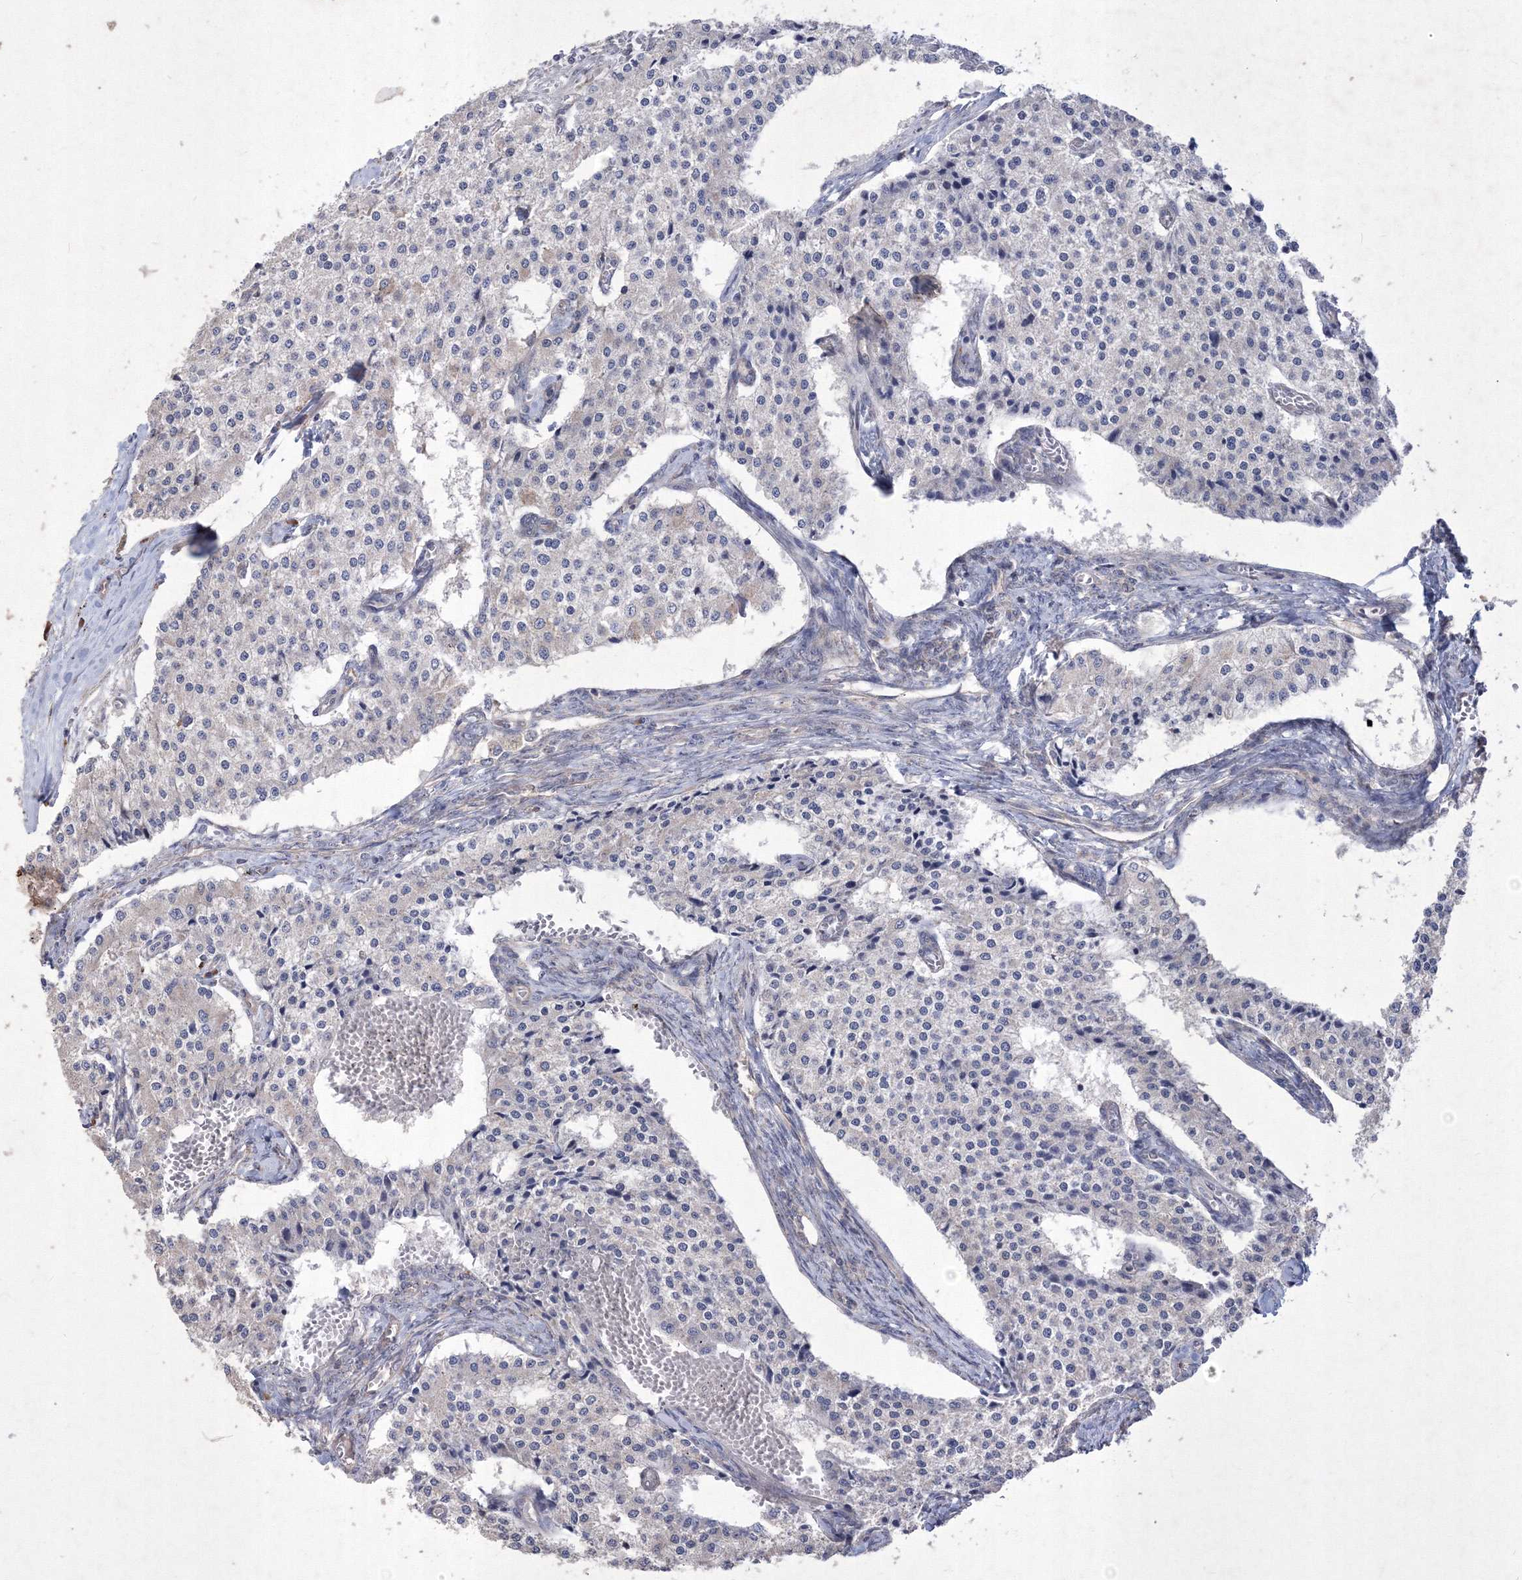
{"staining": {"intensity": "negative", "quantity": "none", "location": "none"}, "tissue": "carcinoid", "cell_type": "Tumor cells", "image_type": "cancer", "snomed": [{"axis": "morphology", "description": "Carcinoid, malignant, NOS"}, {"axis": "topography", "description": "Colon"}], "caption": "High power microscopy micrograph of an IHC micrograph of malignant carcinoid, revealing no significant staining in tumor cells.", "gene": "MTRF1L", "patient": {"sex": "female", "age": 52}}